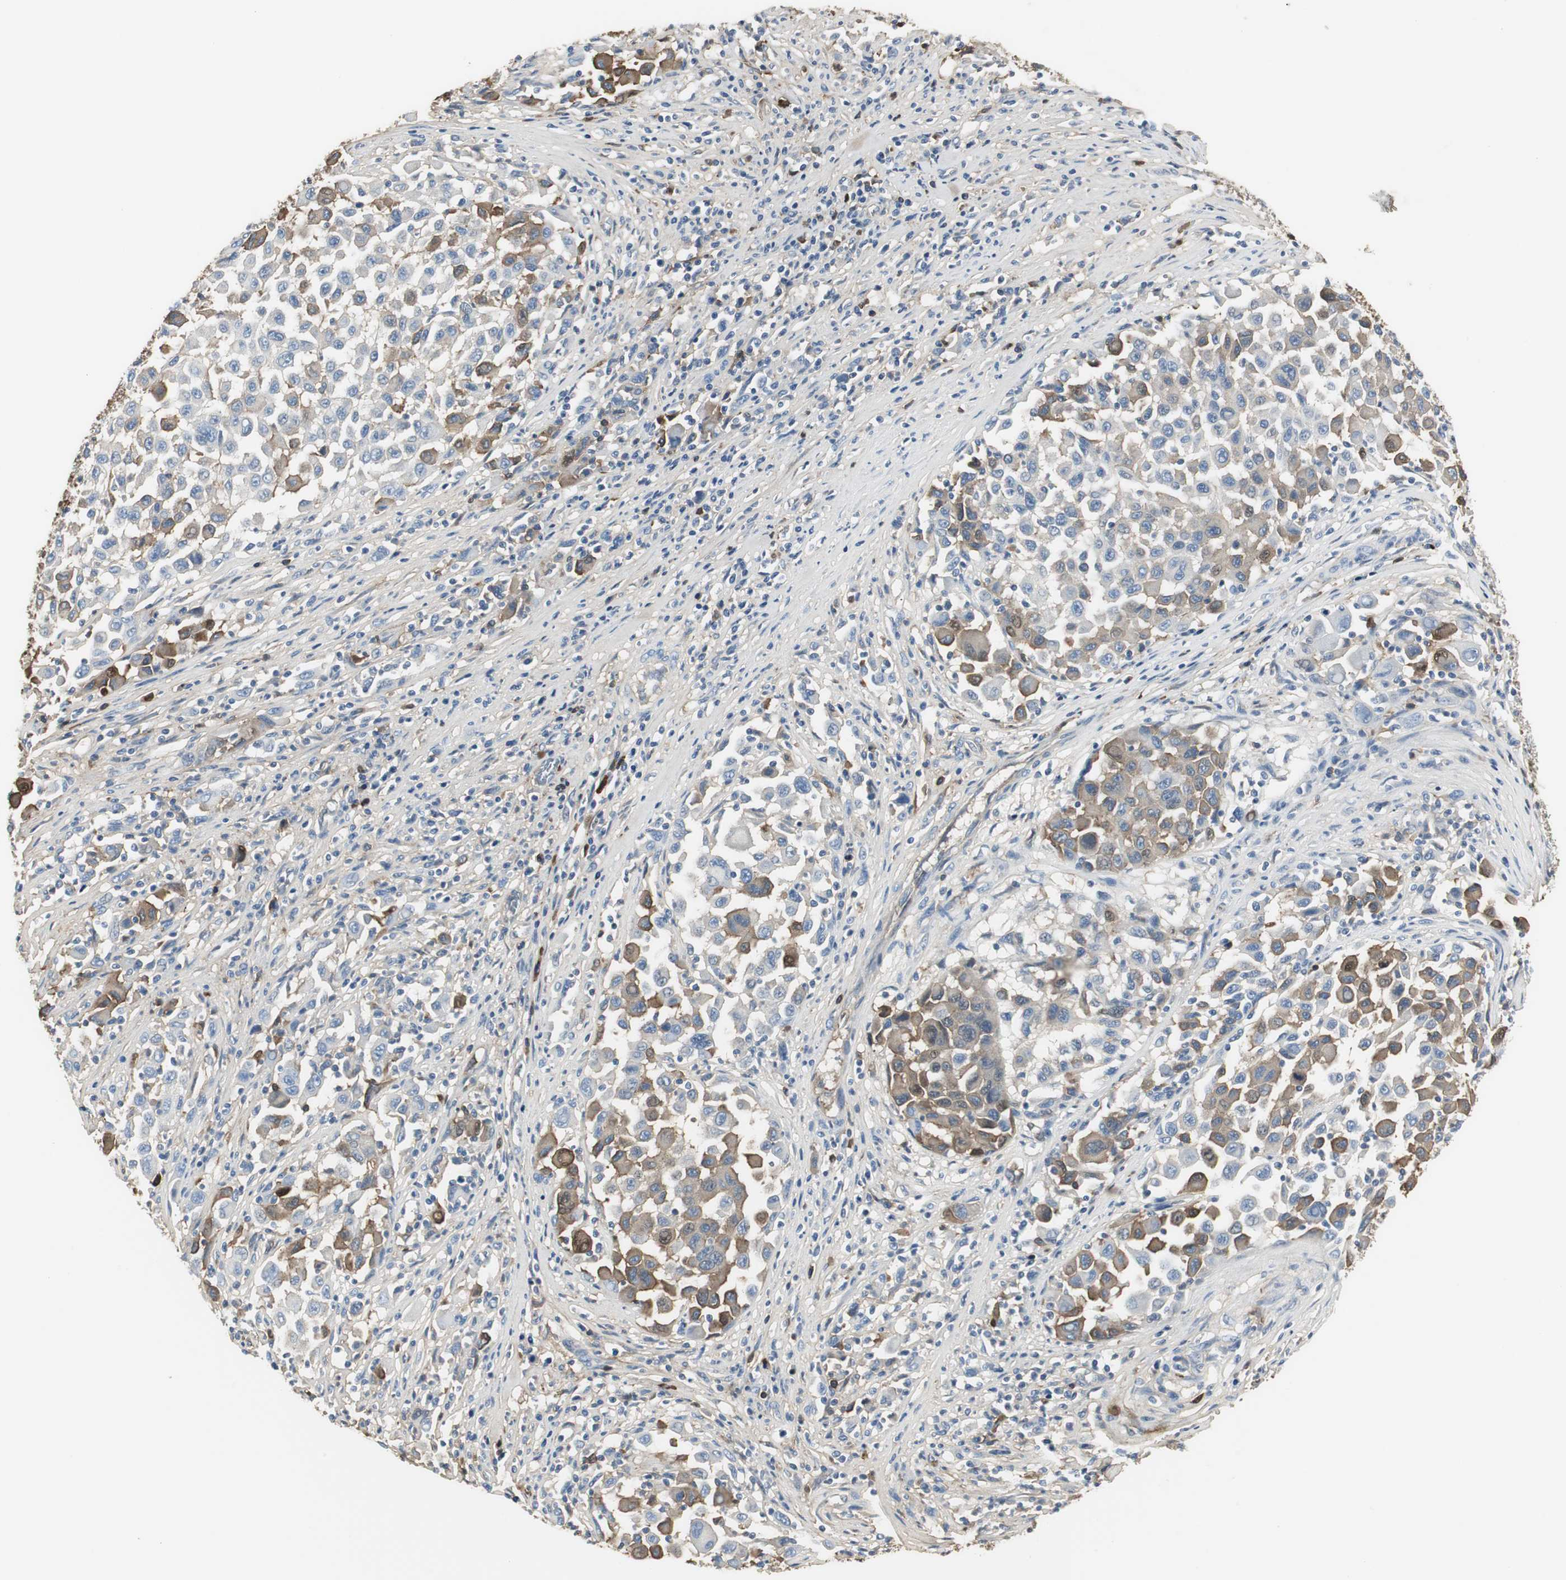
{"staining": {"intensity": "moderate", "quantity": "25%-75%", "location": "cytoplasmic/membranous"}, "tissue": "melanoma", "cell_type": "Tumor cells", "image_type": "cancer", "snomed": [{"axis": "morphology", "description": "Malignant melanoma, Metastatic site"}, {"axis": "topography", "description": "Lymph node"}], "caption": "The image shows staining of melanoma, revealing moderate cytoplasmic/membranous protein staining (brown color) within tumor cells.", "gene": "IGHA1", "patient": {"sex": "male", "age": 61}}